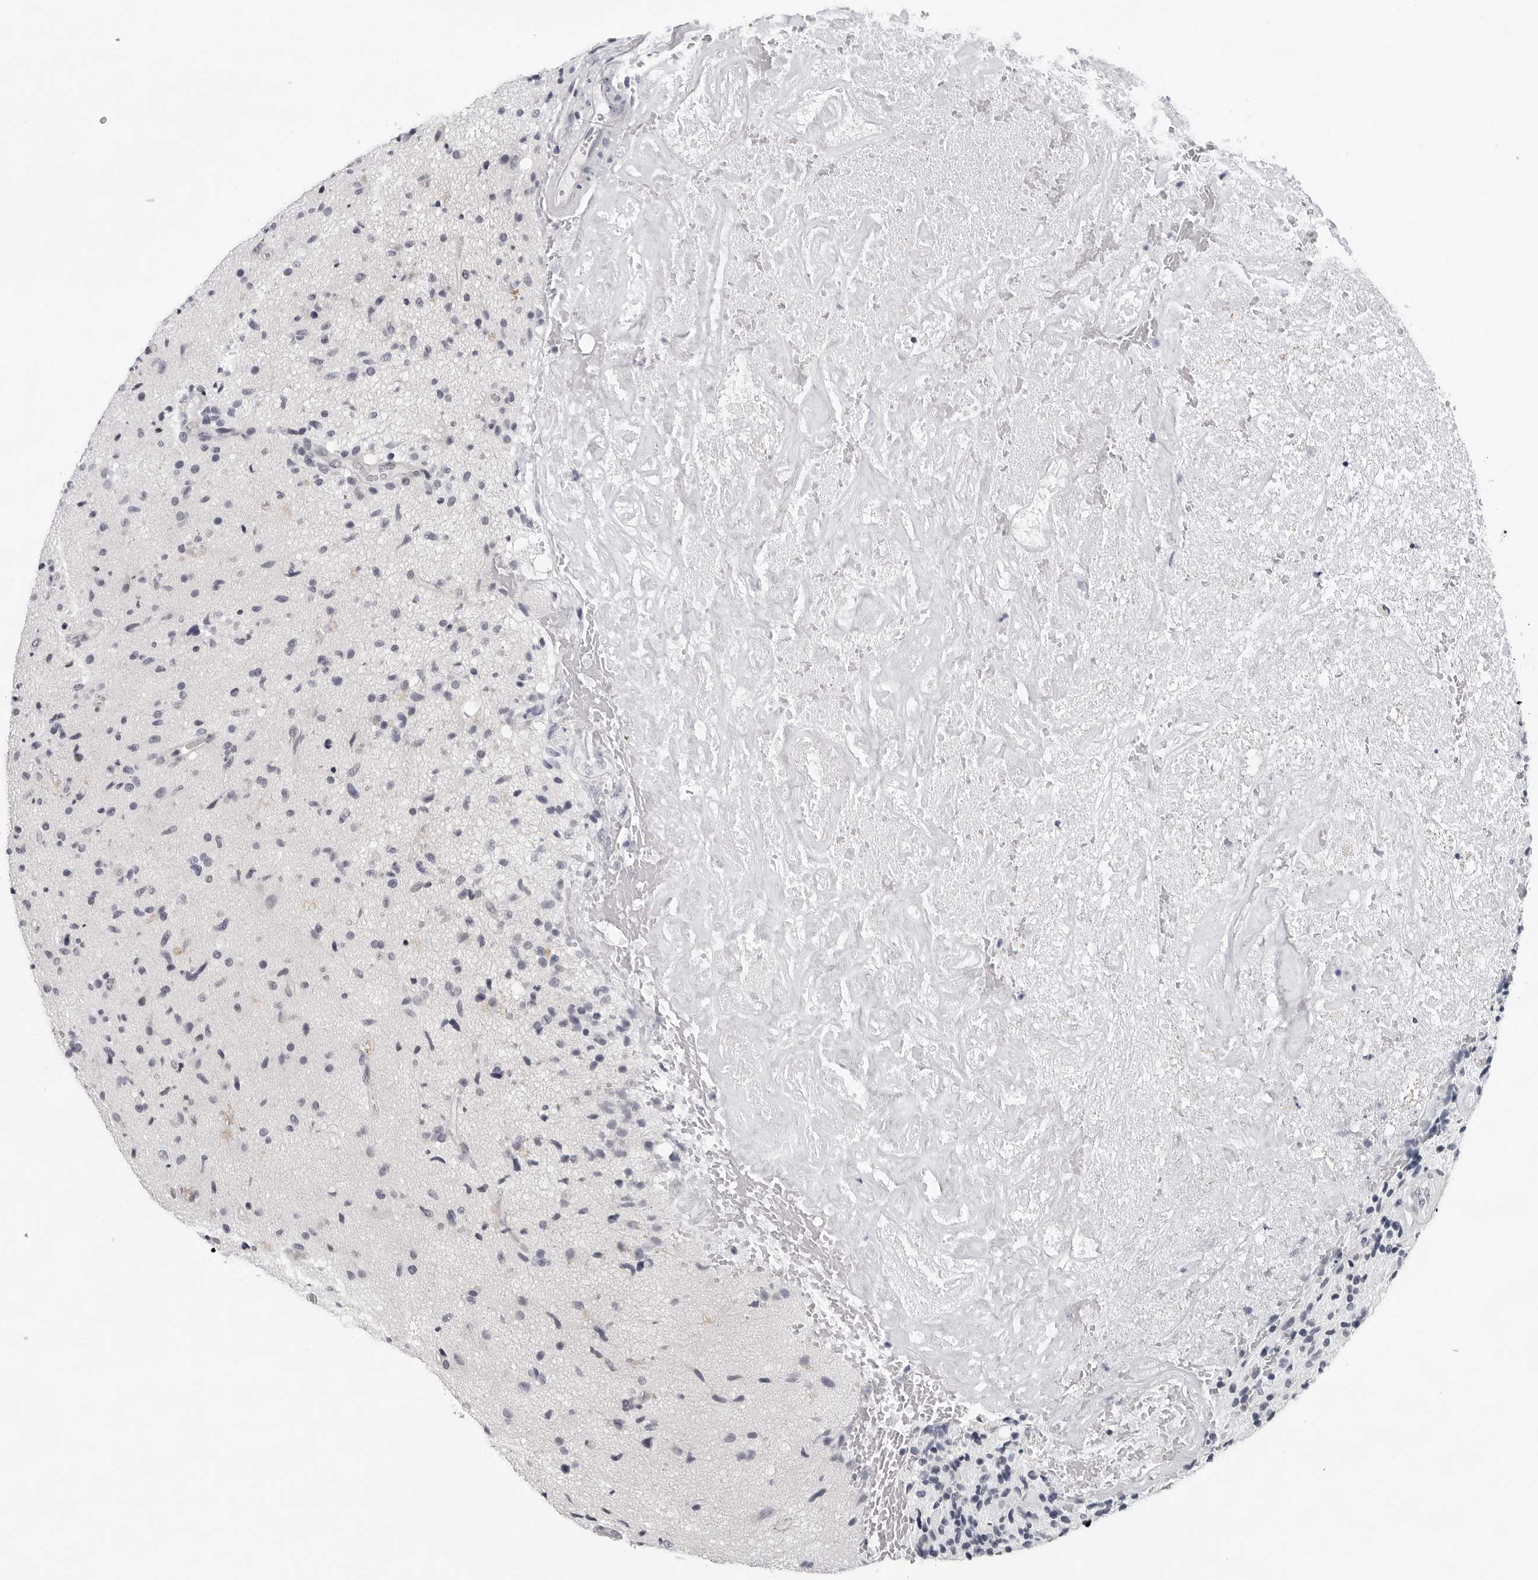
{"staining": {"intensity": "negative", "quantity": "none", "location": "none"}, "tissue": "glioma", "cell_type": "Tumor cells", "image_type": "cancer", "snomed": [{"axis": "morphology", "description": "Glioma, malignant, High grade"}, {"axis": "topography", "description": "Brain"}], "caption": "Tumor cells show no significant expression in malignant high-grade glioma. The staining was performed using DAB (3,3'-diaminobenzidine) to visualize the protein expression in brown, while the nuclei were stained in blue with hematoxylin (Magnification: 20x).", "gene": "CCDC28B", "patient": {"sex": "male", "age": 72}}